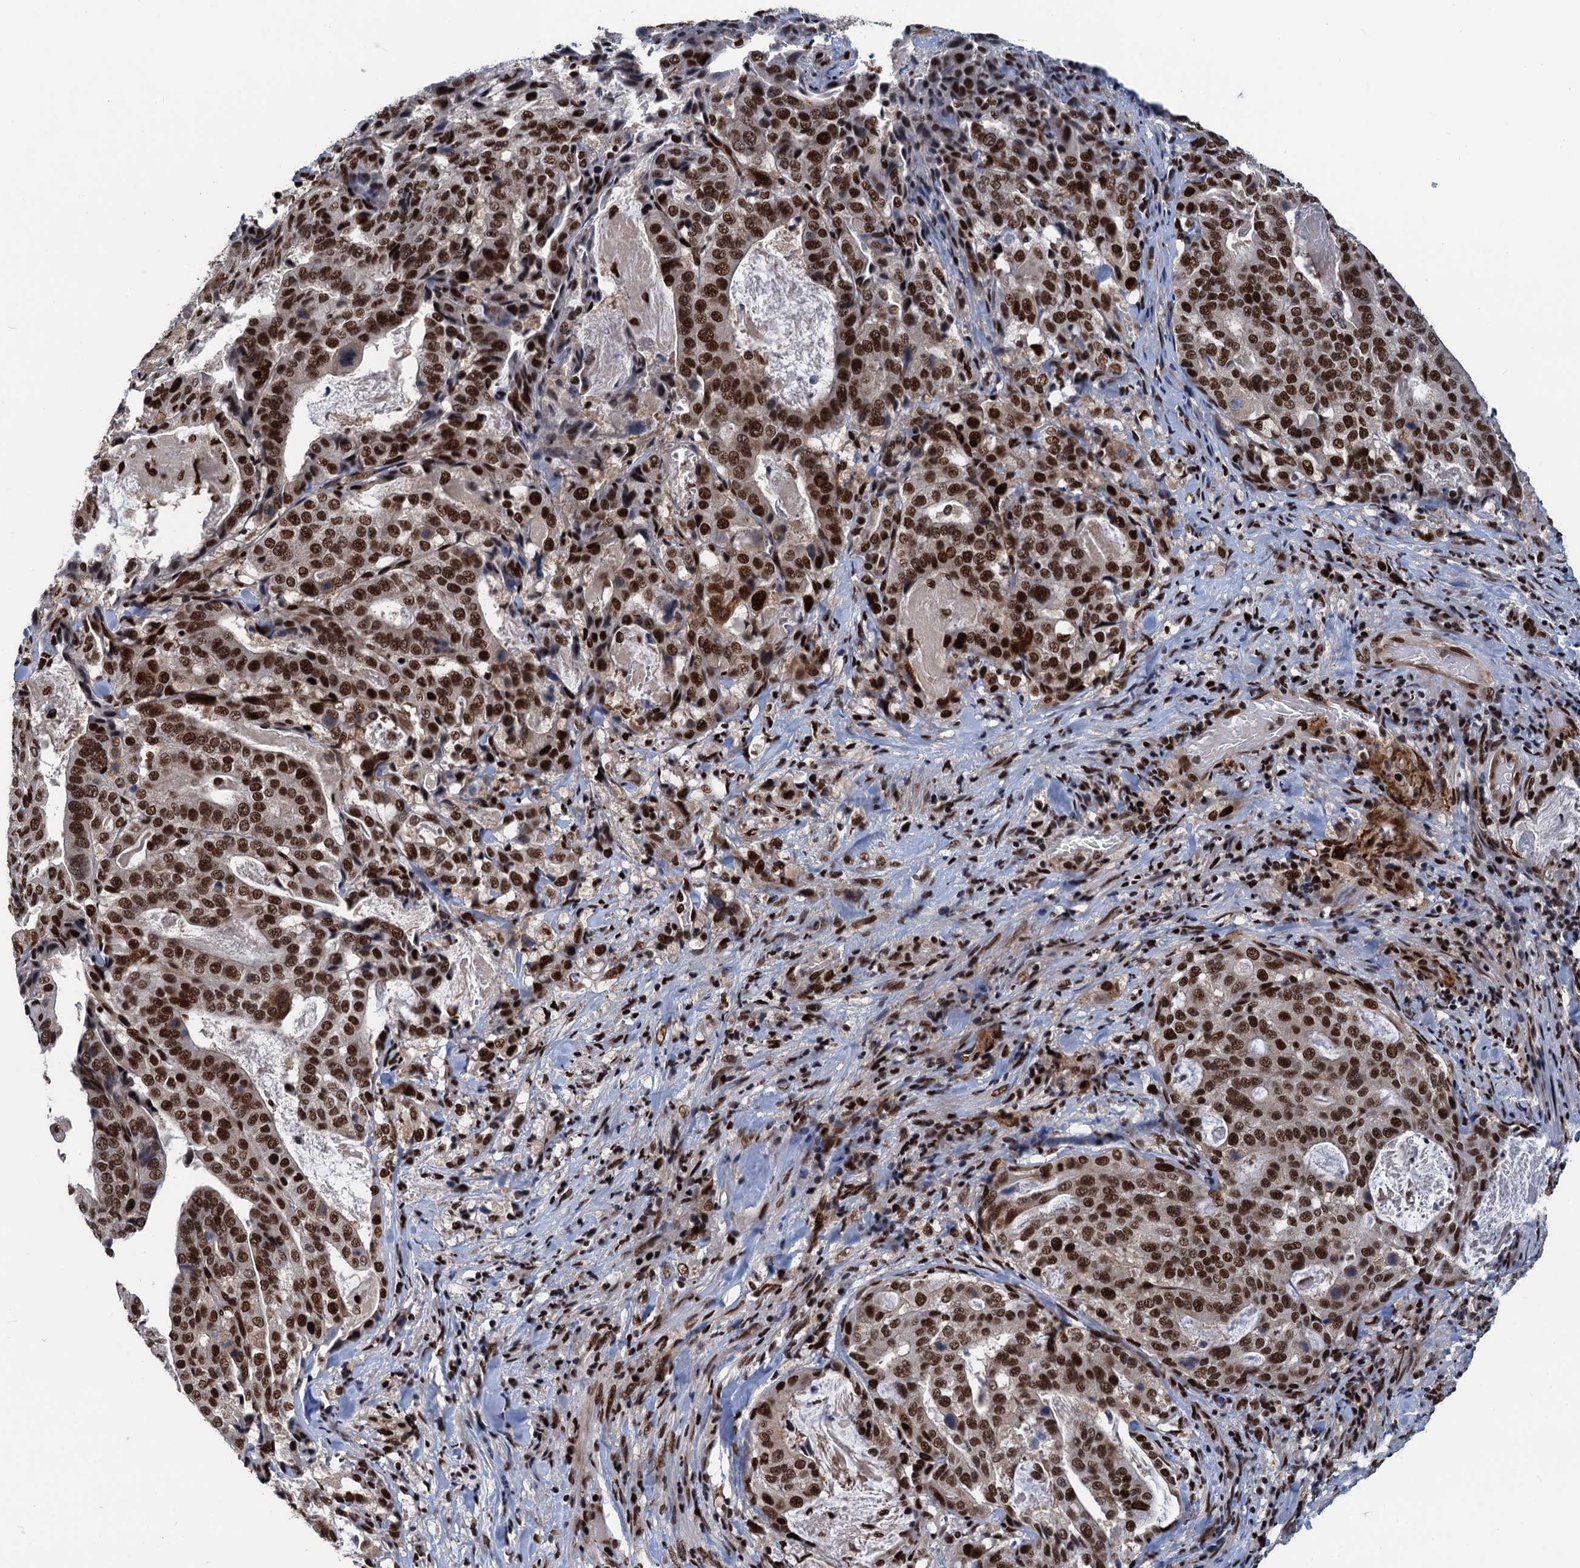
{"staining": {"intensity": "strong", "quantity": ">75%", "location": "nuclear"}, "tissue": "stomach cancer", "cell_type": "Tumor cells", "image_type": "cancer", "snomed": [{"axis": "morphology", "description": "Adenocarcinoma, NOS"}, {"axis": "topography", "description": "Stomach"}], "caption": "Stomach adenocarcinoma stained with a brown dye shows strong nuclear positive expression in about >75% of tumor cells.", "gene": "PPP4R1", "patient": {"sex": "male", "age": 48}}